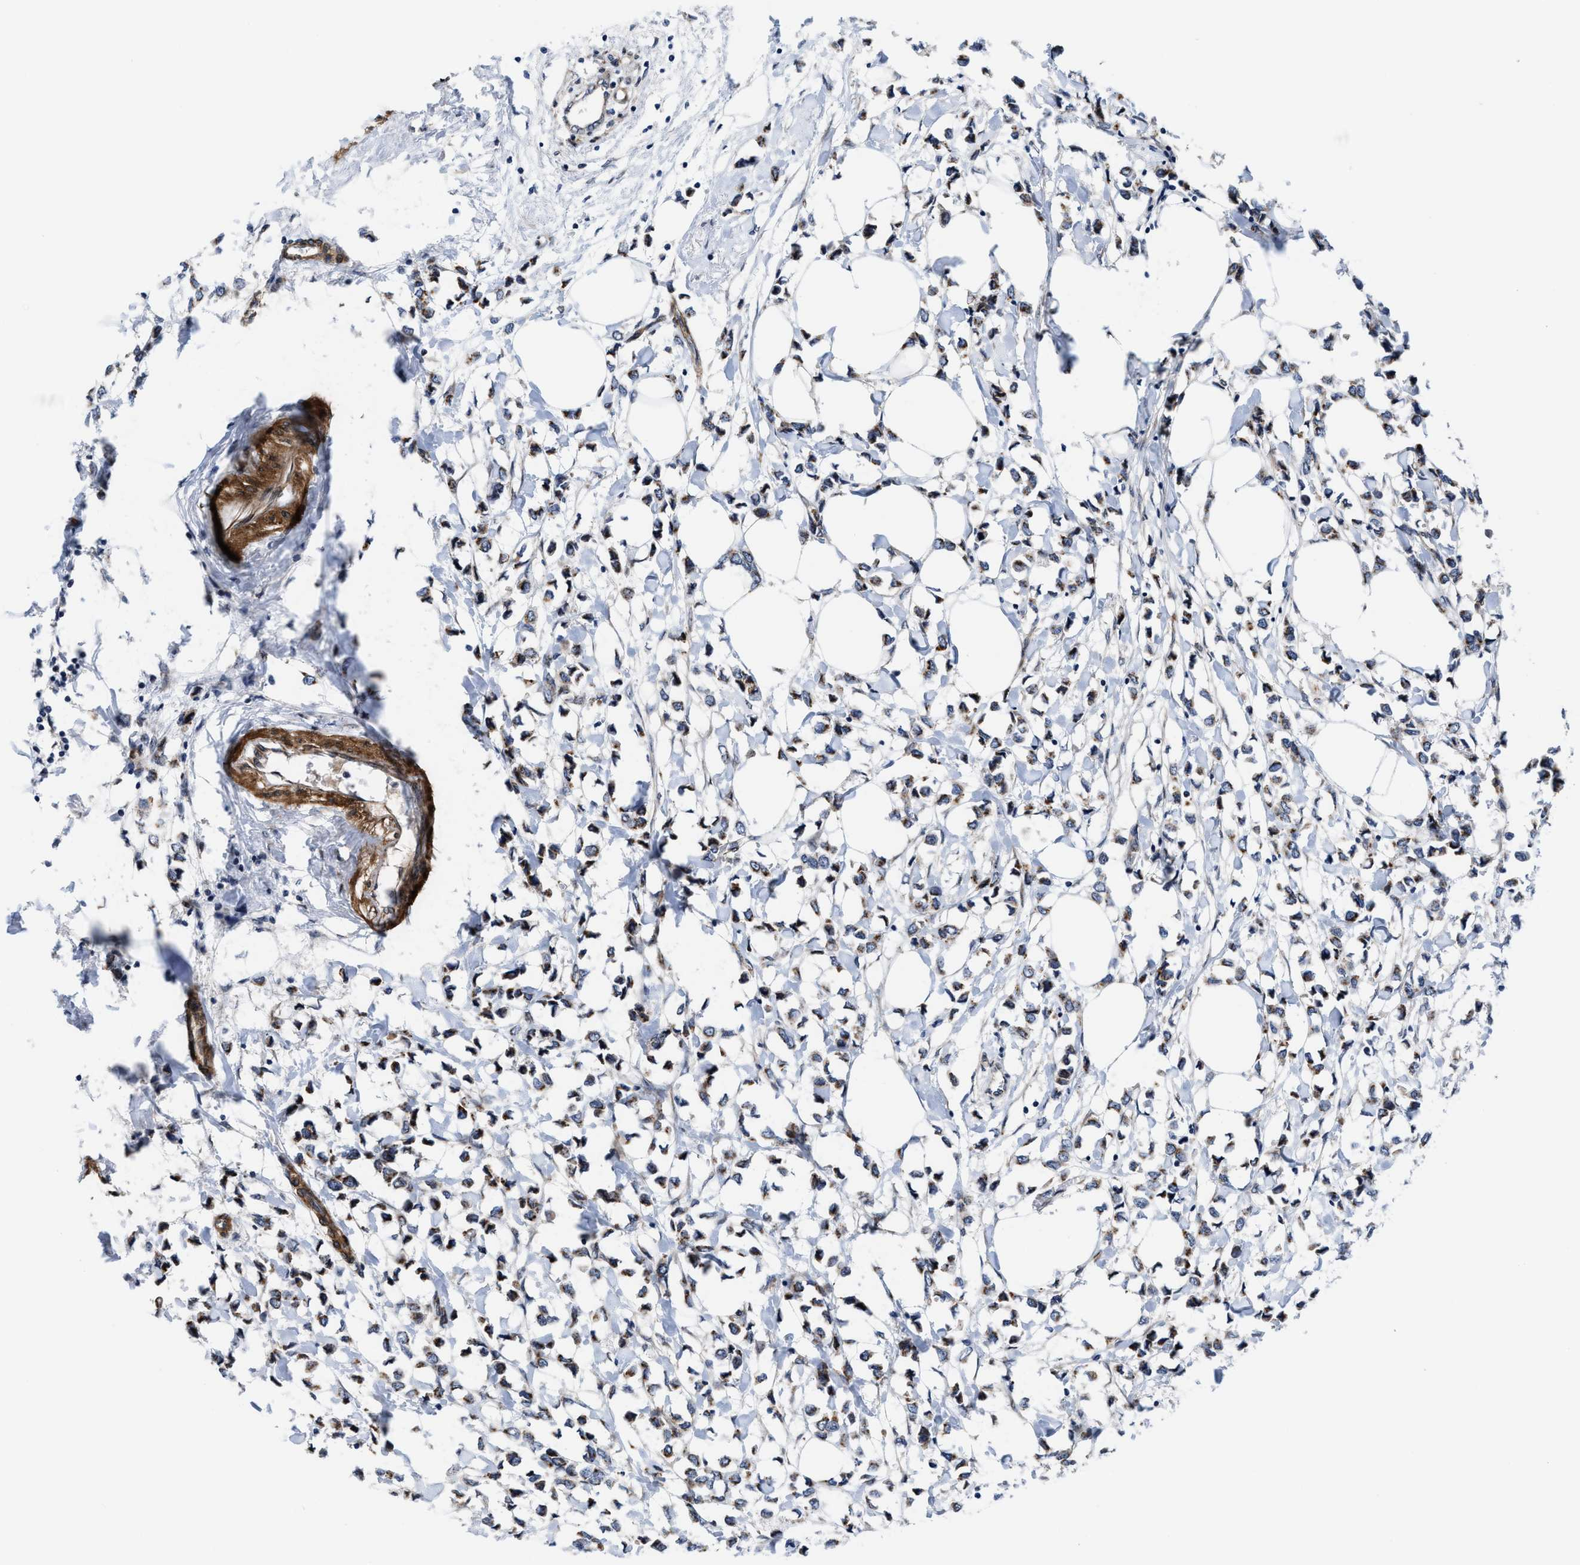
{"staining": {"intensity": "moderate", "quantity": "<25%", "location": "cytoplasmic/membranous"}, "tissue": "breast cancer", "cell_type": "Tumor cells", "image_type": "cancer", "snomed": [{"axis": "morphology", "description": "Lobular carcinoma"}, {"axis": "topography", "description": "Breast"}], "caption": "Tumor cells reveal low levels of moderate cytoplasmic/membranous expression in about <25% of cells in breast cancer (lobular carcinoma).", "gene": "TGFB1I1", "patient": {"sex": "female", "age": 51}}